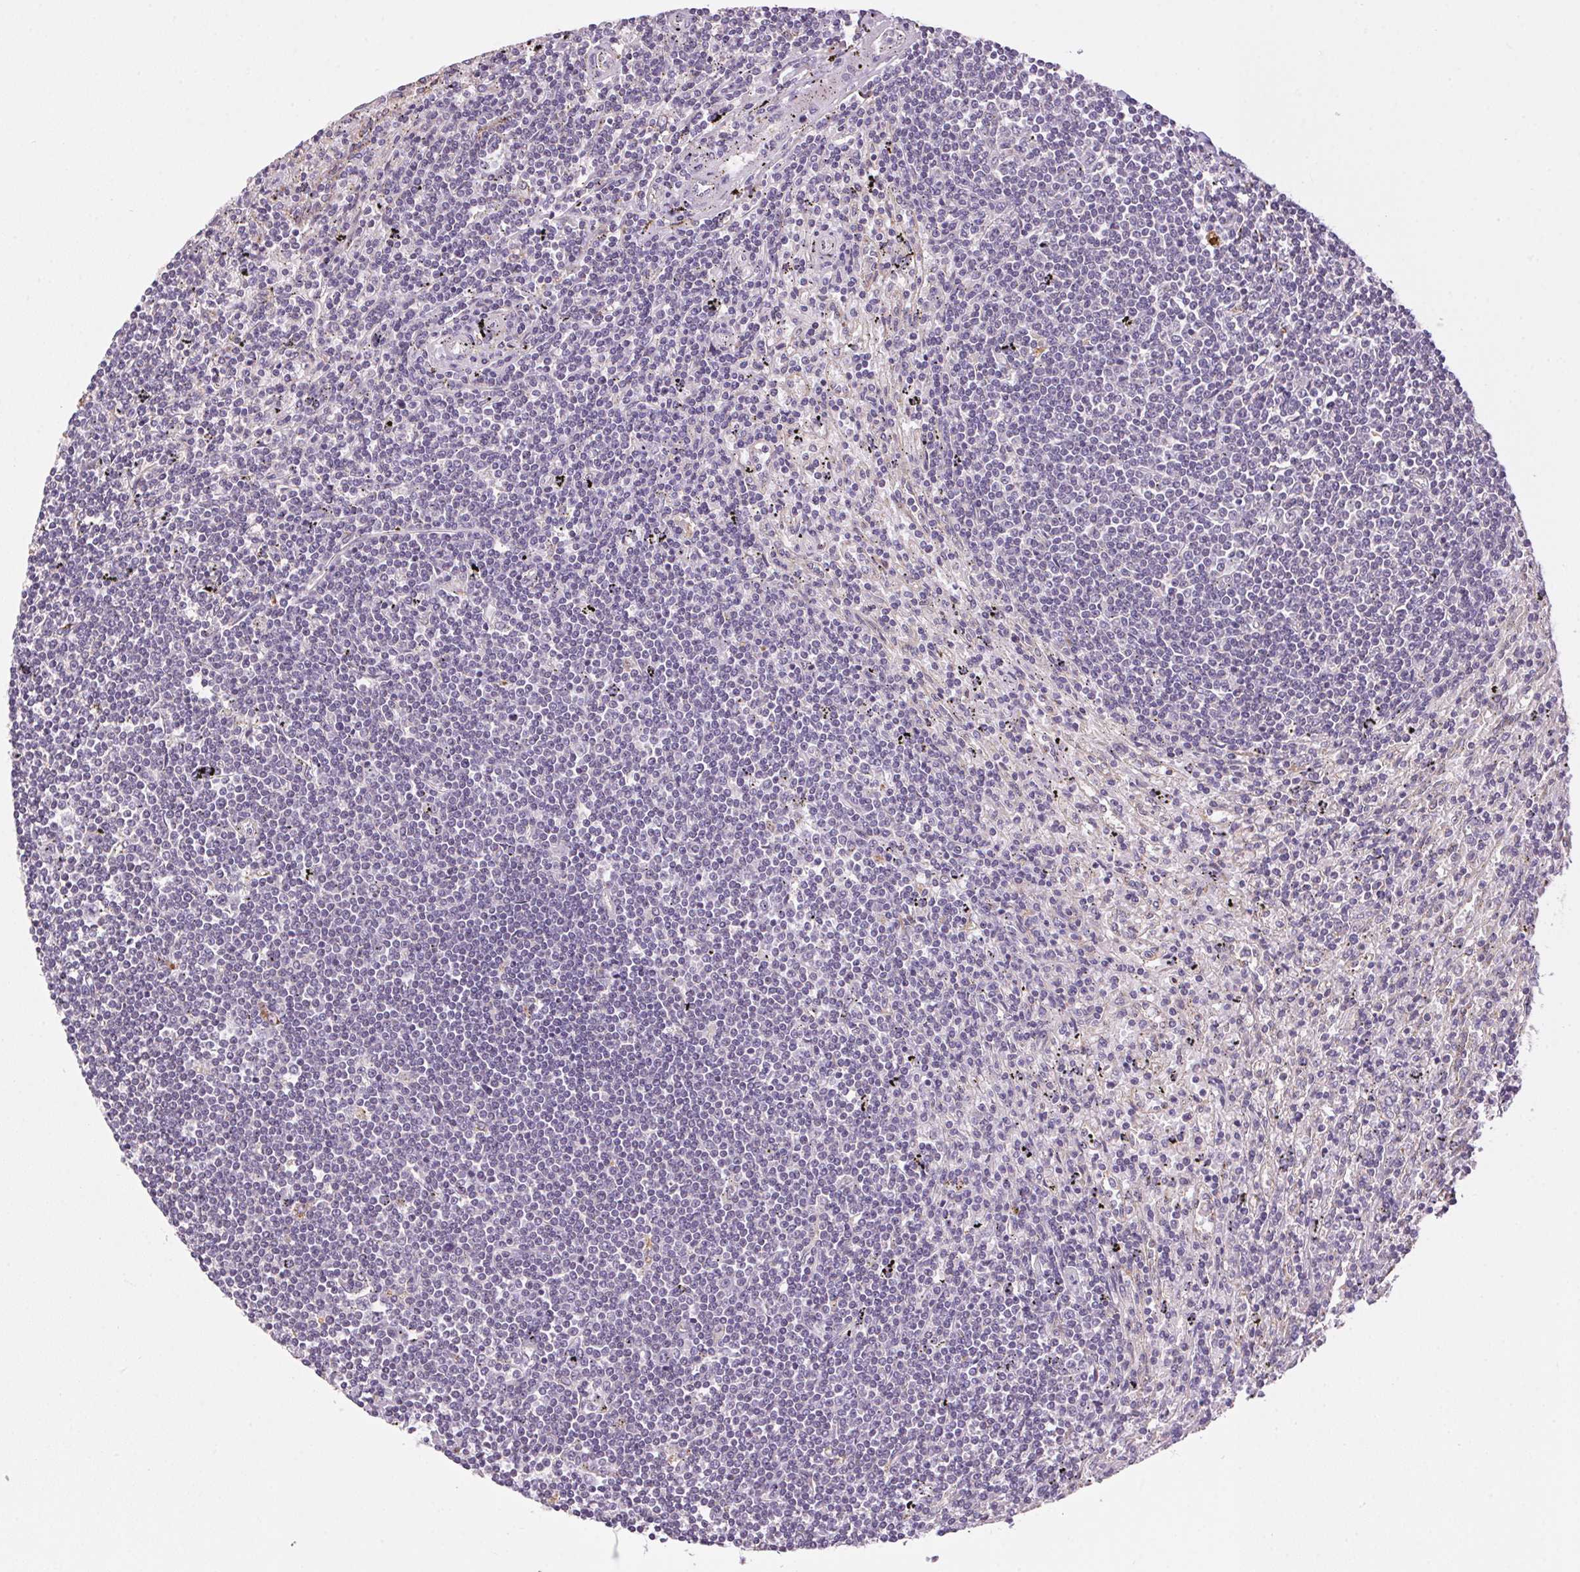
{"staining": {"intensity": "negative", "quantity": "none", "location": "none"}, "tissue": "lymphoma", "cell_type": "Tumor cells", "image_type": "cancer", "snomed": [{"axis": "morphology", "description": "Malignant lymphoma, non-Hodgkin's type, Low grade"}, {"axis": "topography", "description": "Spleen"}], "caption": "This is an immunohistochemistry micrograph of lymphoma. There is no staining in tumor cells.", "gene": "ADH5", "patient": {"sex": "male", "age": 76}}